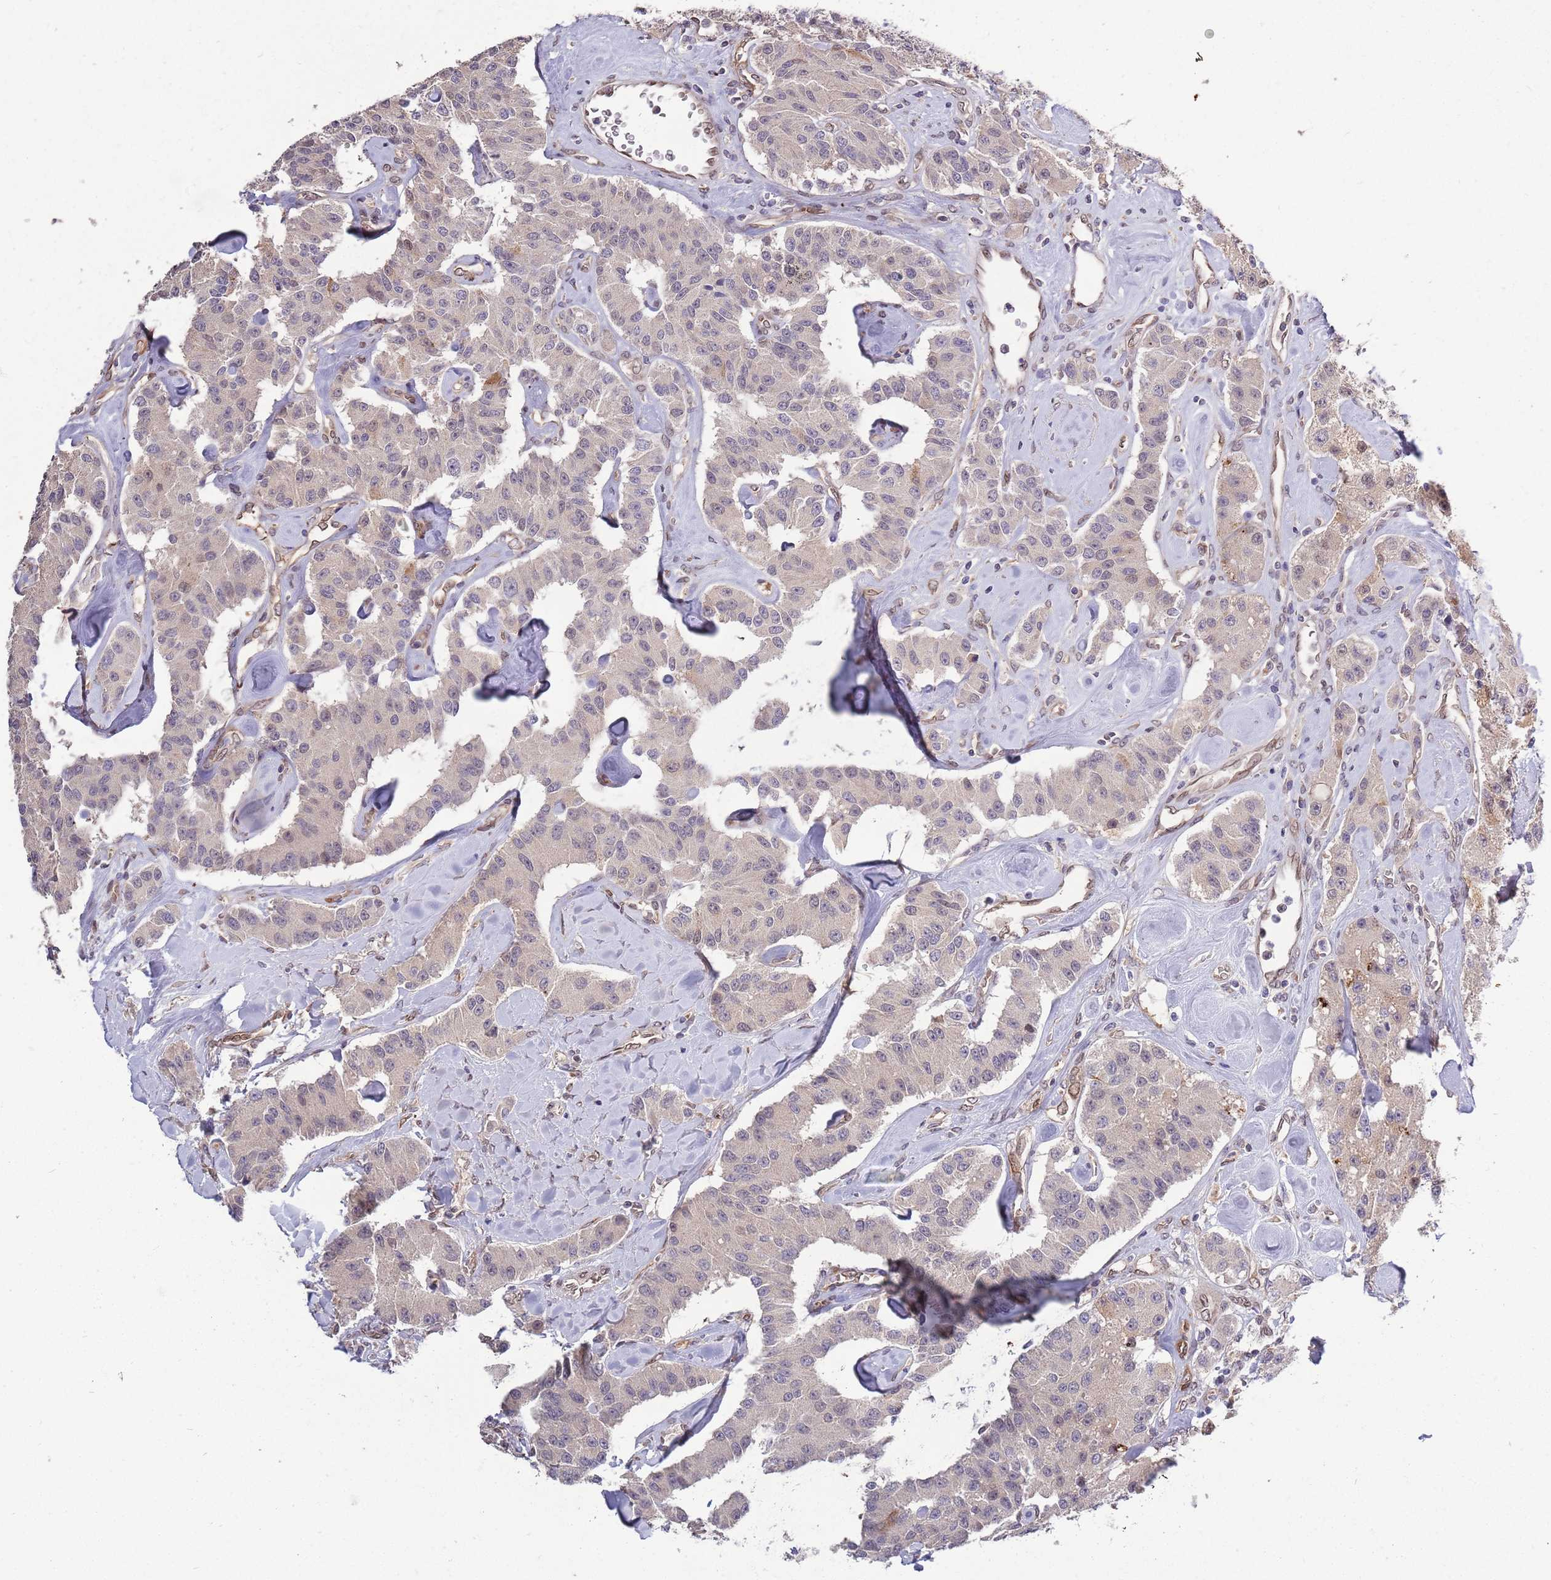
{"staining": {"intensity": "weak", "quantity": "<25%", "location": "nuclear"}, "tissue": "carcinoid", "cell_type": "Tumor cells", "image_type": "cancer", "snomed": [{"axis": "morphology", "description": "Carcinoid, malignant, NOS"}, {"axis": "topography", "description": "Pancreas"}], "caption": "This is an IHC photomicrograph of human carcinoid (malignant). There is no positivity in tumor cells.", "gene": "ZNF665", "patient": {"sex": "male", "age": 41}}